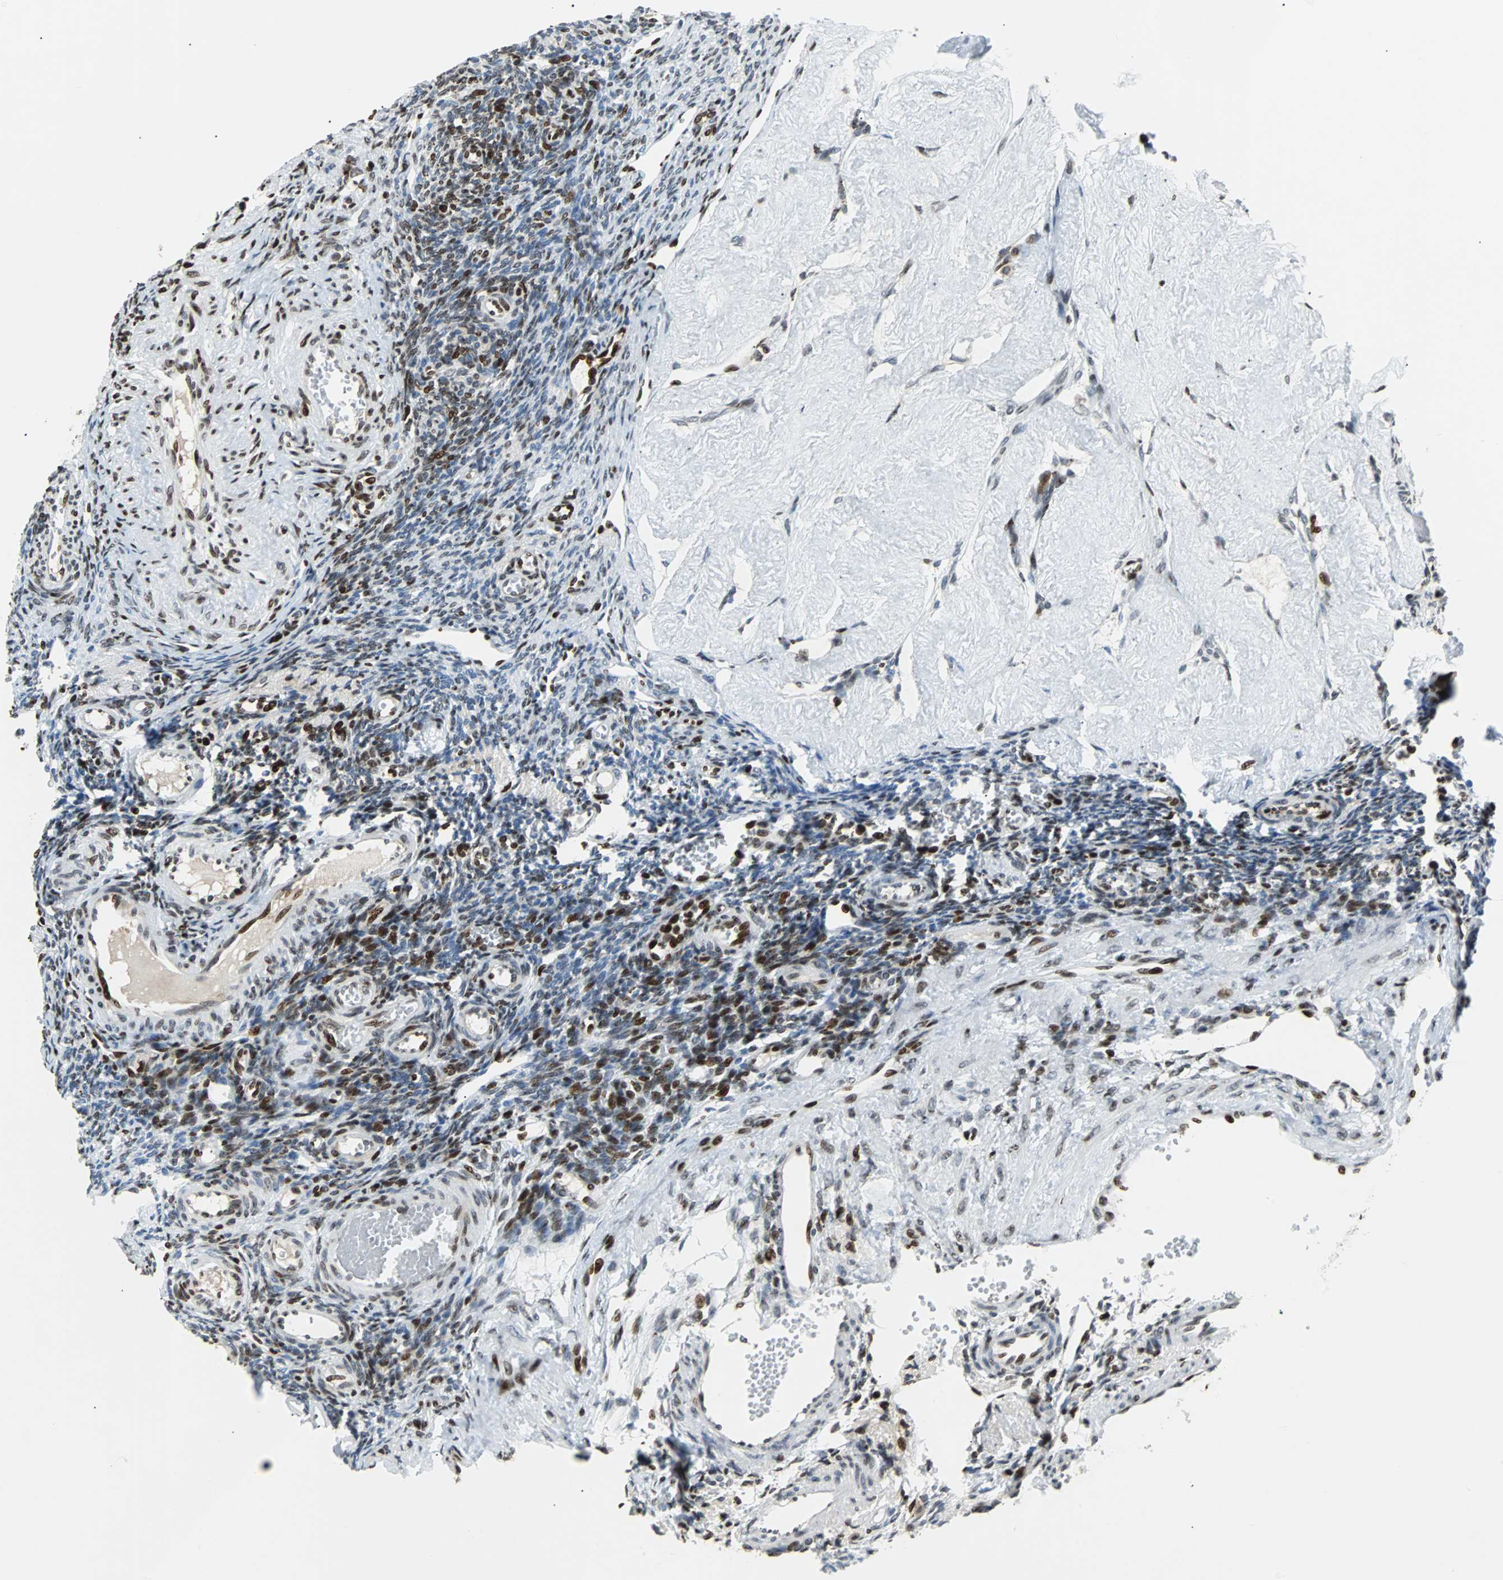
{"staining": {"intensity": "moderate", "quantity": ">75%", "location": "nuclear"}, "tissue": "ovary", "cell_type": "Follicle cells", "image_type": "normal", "snomed": [{"axis": "morphology", "description": "Normal tissue, NOS"}, {"axis": "topography", "description": "Ovary"}], "caption": "Ovary stained for a protein (brown) demonstrates moderate nuclear positive positivity in about >75% of follicle cells.", "gene": "ZNF131", "patient": {"sex": "female", "age": 33}}